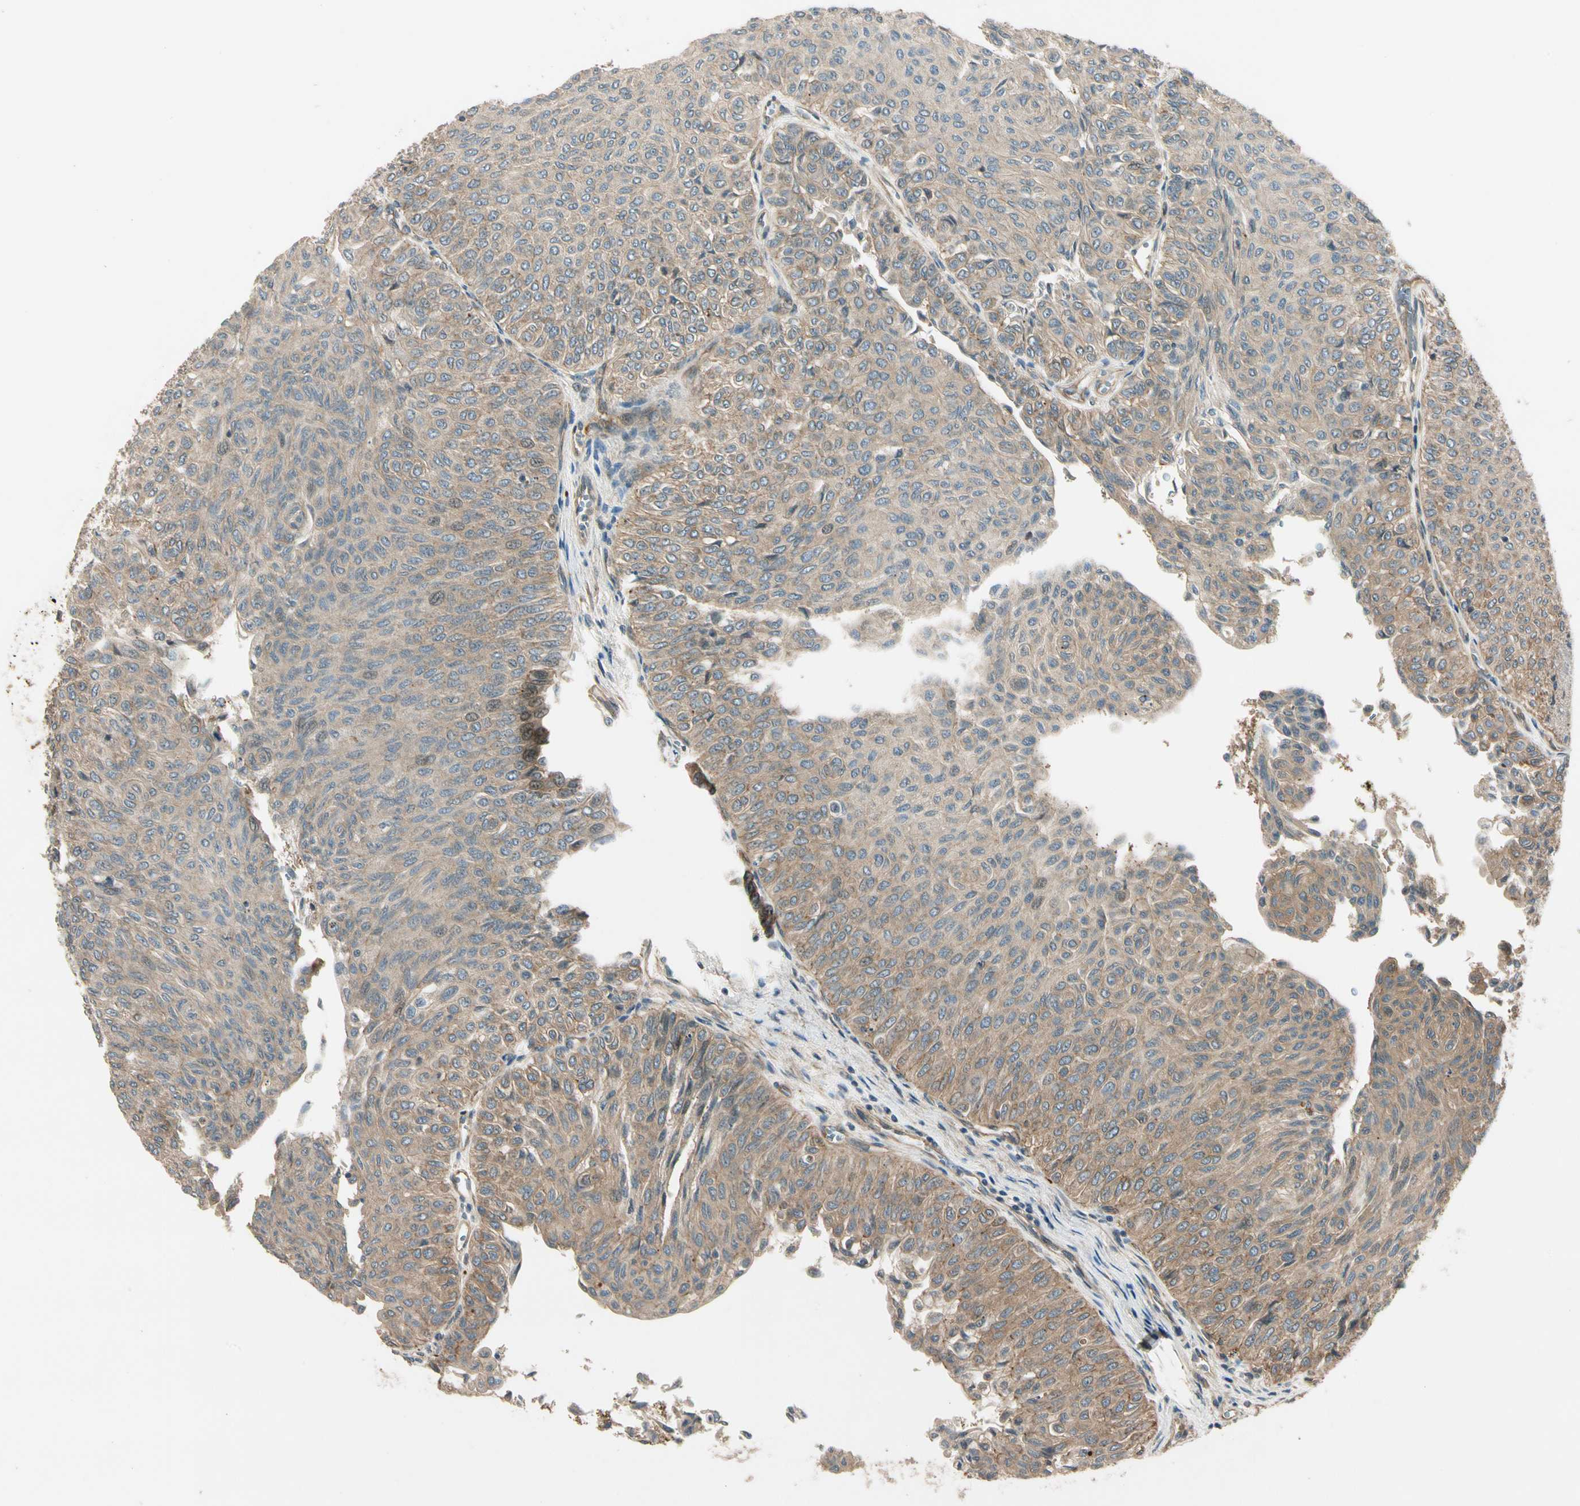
{"staining": {"intensity": "weak", "quantity": ">75%", "location": "cytoplasmic/membranous"}, "tissue": "urothelial cancer", "cell_type": "Tumor cells", "image_type": "cancer", "snomed": [{"axis": "morphology", "description": "Urothelial carcinoma, Low grade"}, {"axis": "topography", "description": "Urinary bladder"}], "caption": "Immunohistochemistry (IHC) of urothelial cancer shows low levels of weak cytoplasmic/membranous expression in approximately >75% of tumor cells.", "gene": "ROCK2", "patient": {"sex": "male", "age": 78}}